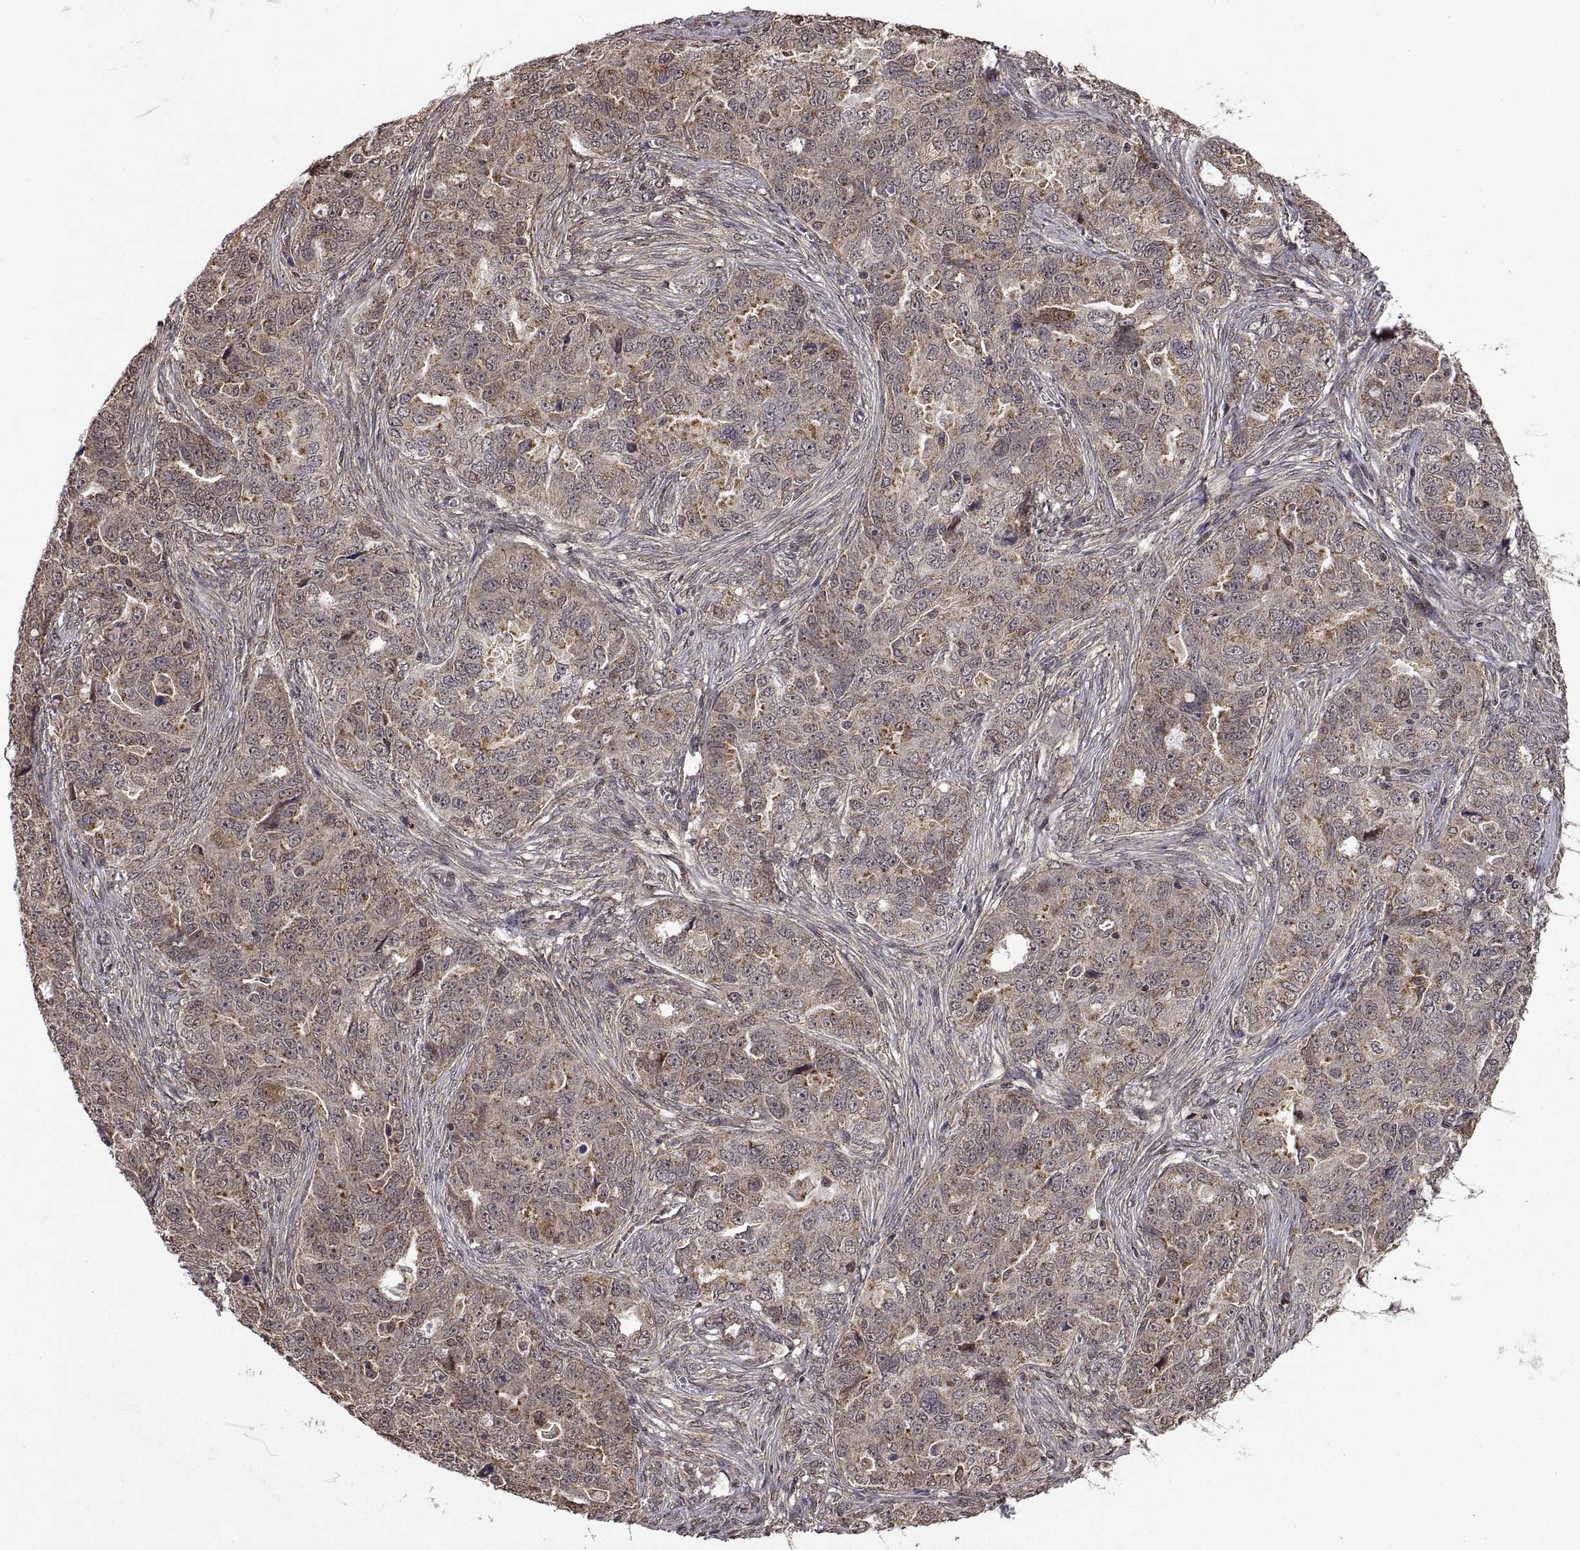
{"staining": {"intensity": "weak", "quantity": ">75%", "location": "cytoplasmic/membranous"}, "tissue": "ovarian cancer", "cell_type": "Tumor cells", "image_type": "cancer", "snomed": [{"axis": "morphology", "description": "Cystadenocarcinoma, serous, NOS"}, {"axis": "topography", "description": "Ovary"}], "caption": "A brown stain highlights weak cytoplasmic/membranous staining of a protein in human serous cystadenocarcinoma (ovarian) tumor cells.", "gene": "ZNRF2", "patient": {"sex": "female", "age": 51}}